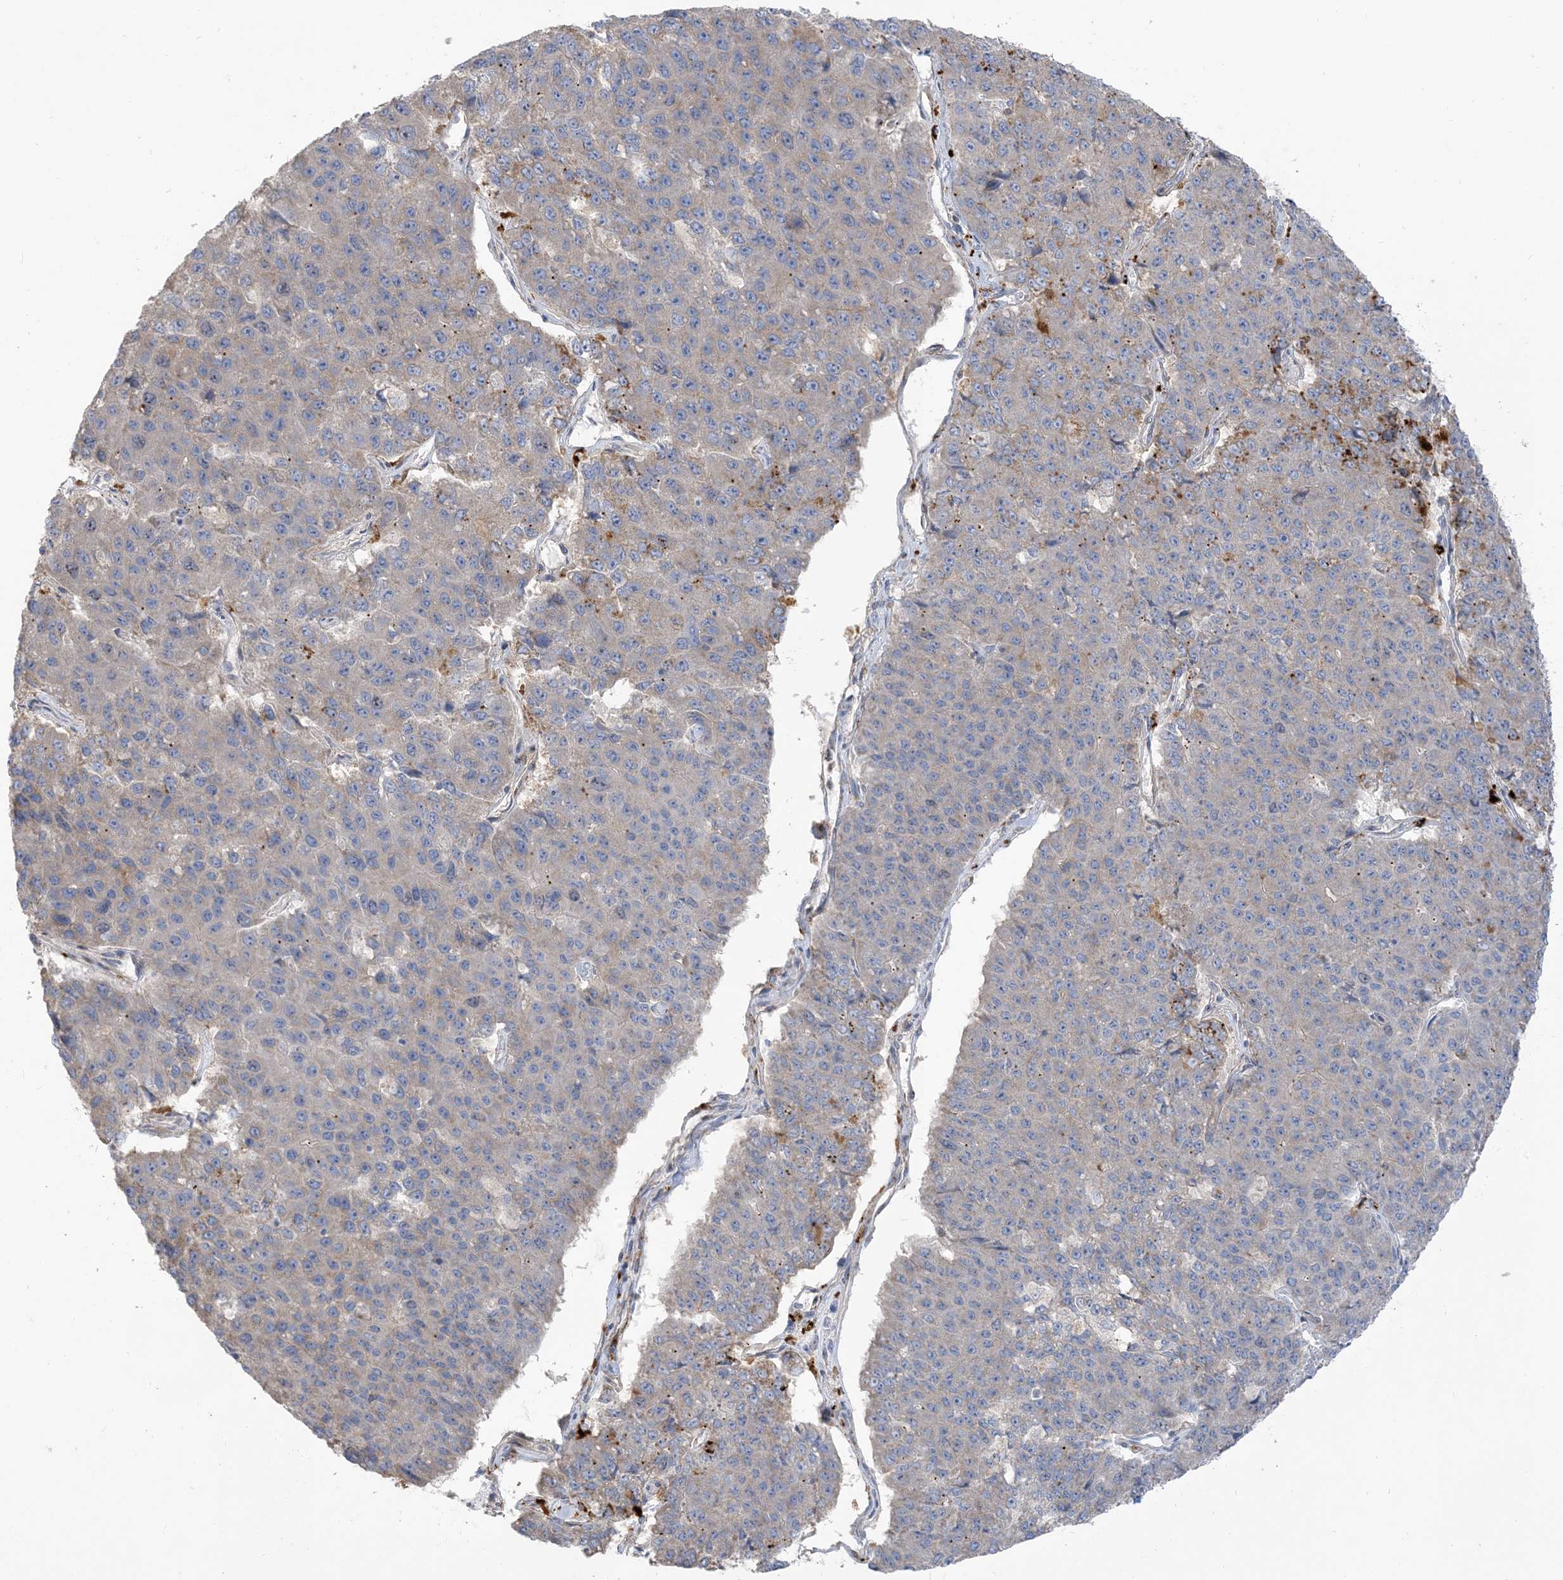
{"staining": {"intensity": "weak", "quantity": "<25%", "location": "cytoplasmic/membranous"}, "tissue": "pancreatic cancer", "cell_type": "Tumor cells", "image_type": "cancer", "snomed": [{"axis": "morphology", "description": "Adenocarcinoma, NOS"}, {"axis": "topography", "description": "Pancreas"}], "caption": "Pancreatic adenocarcinoma was stained to show a protein in brown. There is no significant positivity in tumor cells.", "gene": "PEAR1", "patient": {"sex": "male", "age": 50}}